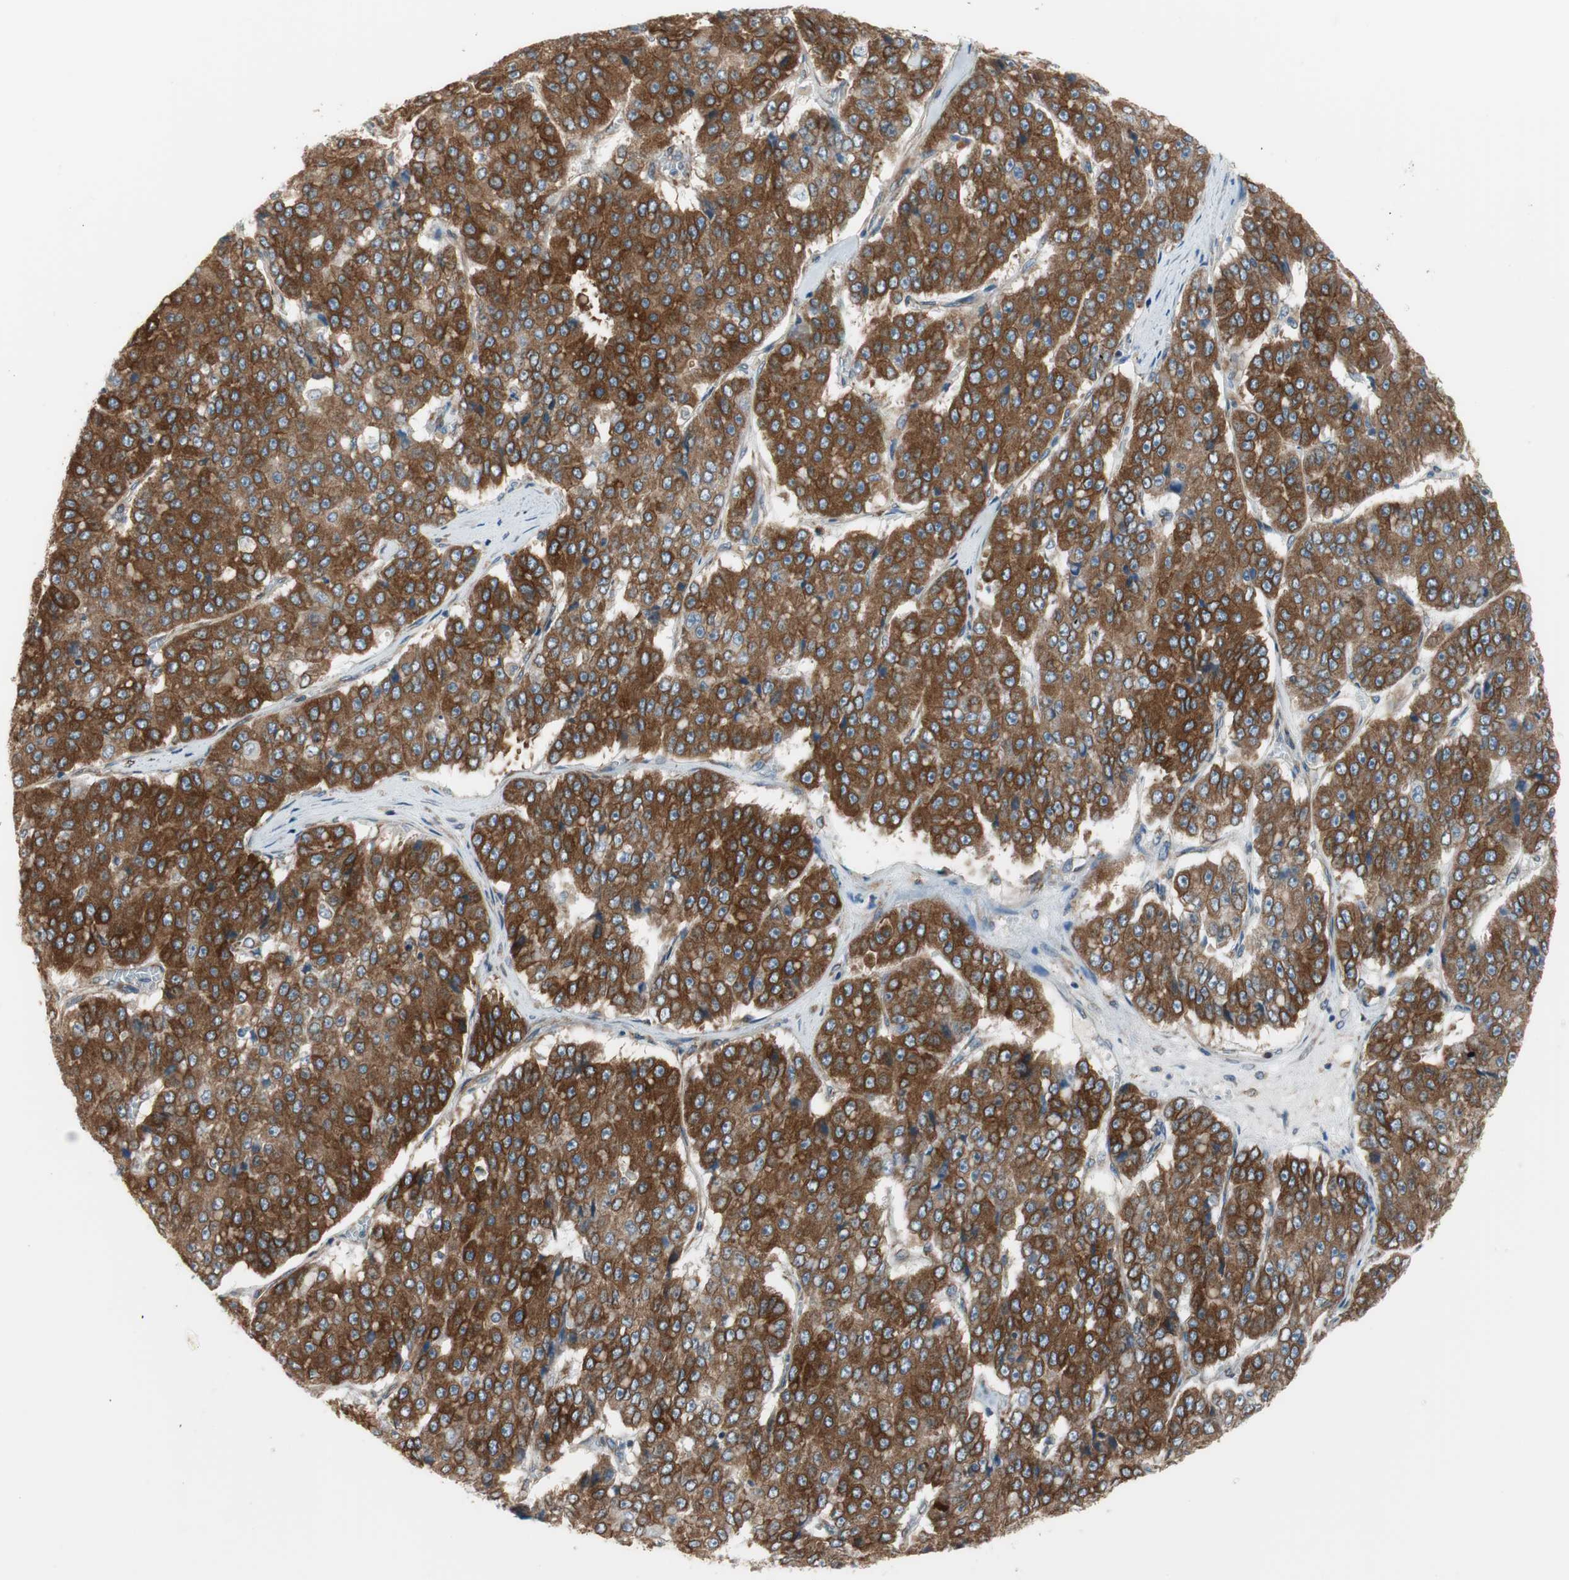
{"staining": {"intensity": "strong", "quantity": ">75%", "location": "cytoplasmic/membranous"}, "tissue": "pancreatic cancer", "cell_type": "Tumor cells", "image_type": "cancer", "snomed": [{"axis": "morphology", "description": "Adenocarcinoma, NOS"}, {"axis": "topography", "description": "Pancreas"}], "caption": "High-magnification brightfield microscopy of adenocarcinoma (pancreatic) stained with DAB (3,3'-diaminobenzidine) (brown) and counterstained with hematoxylin (blue). tumor cells exhibit strong cytoplasmic/membranous positivity is present in about>75% of cells.", "gene": "CLCC1", "patient": {"sex": "male", "age": 50}}